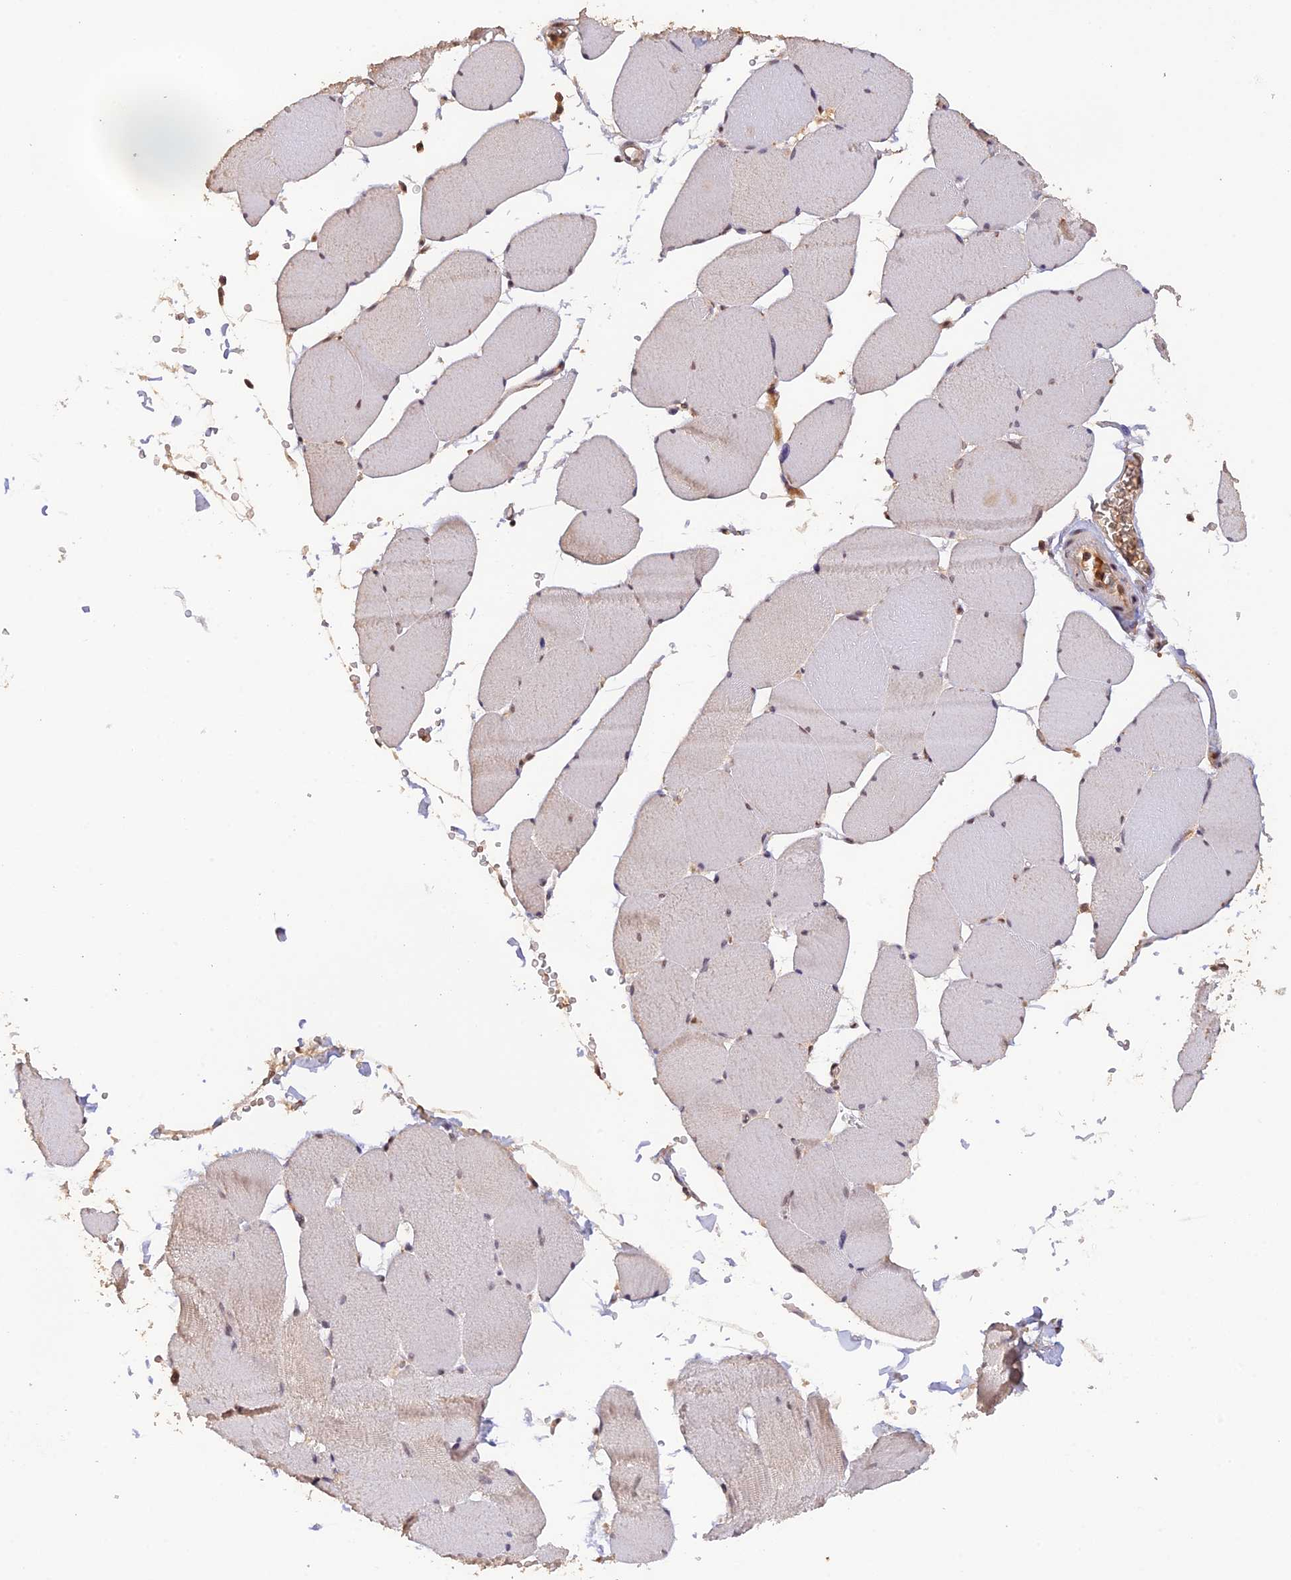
{"staining": {"intensity": "negative", "quantity": "none", "location": "none"}, "tissue": "skeletal muscle", "cell_type": "Myocytes", "image_type": "normal", "snomed": [{"axis": "morphology", "description": "Normal tissue, NOS"}, {"axis": "topography", "description": "Skeletal muscle"}, {"axis": "topography", "description": "Head-Neck"}], "caption": "DAB immunohistochemical staining of normal skeletal muscle demonstrates no significant staining in myocytes. The staining is performed using DAB (3,3'-diaminobenzidine) brown chromogen with nuclei counter-stained in using hematoxylin.", "gene": "ZNF436", "patient": {"sex": "male", "age": 66}}